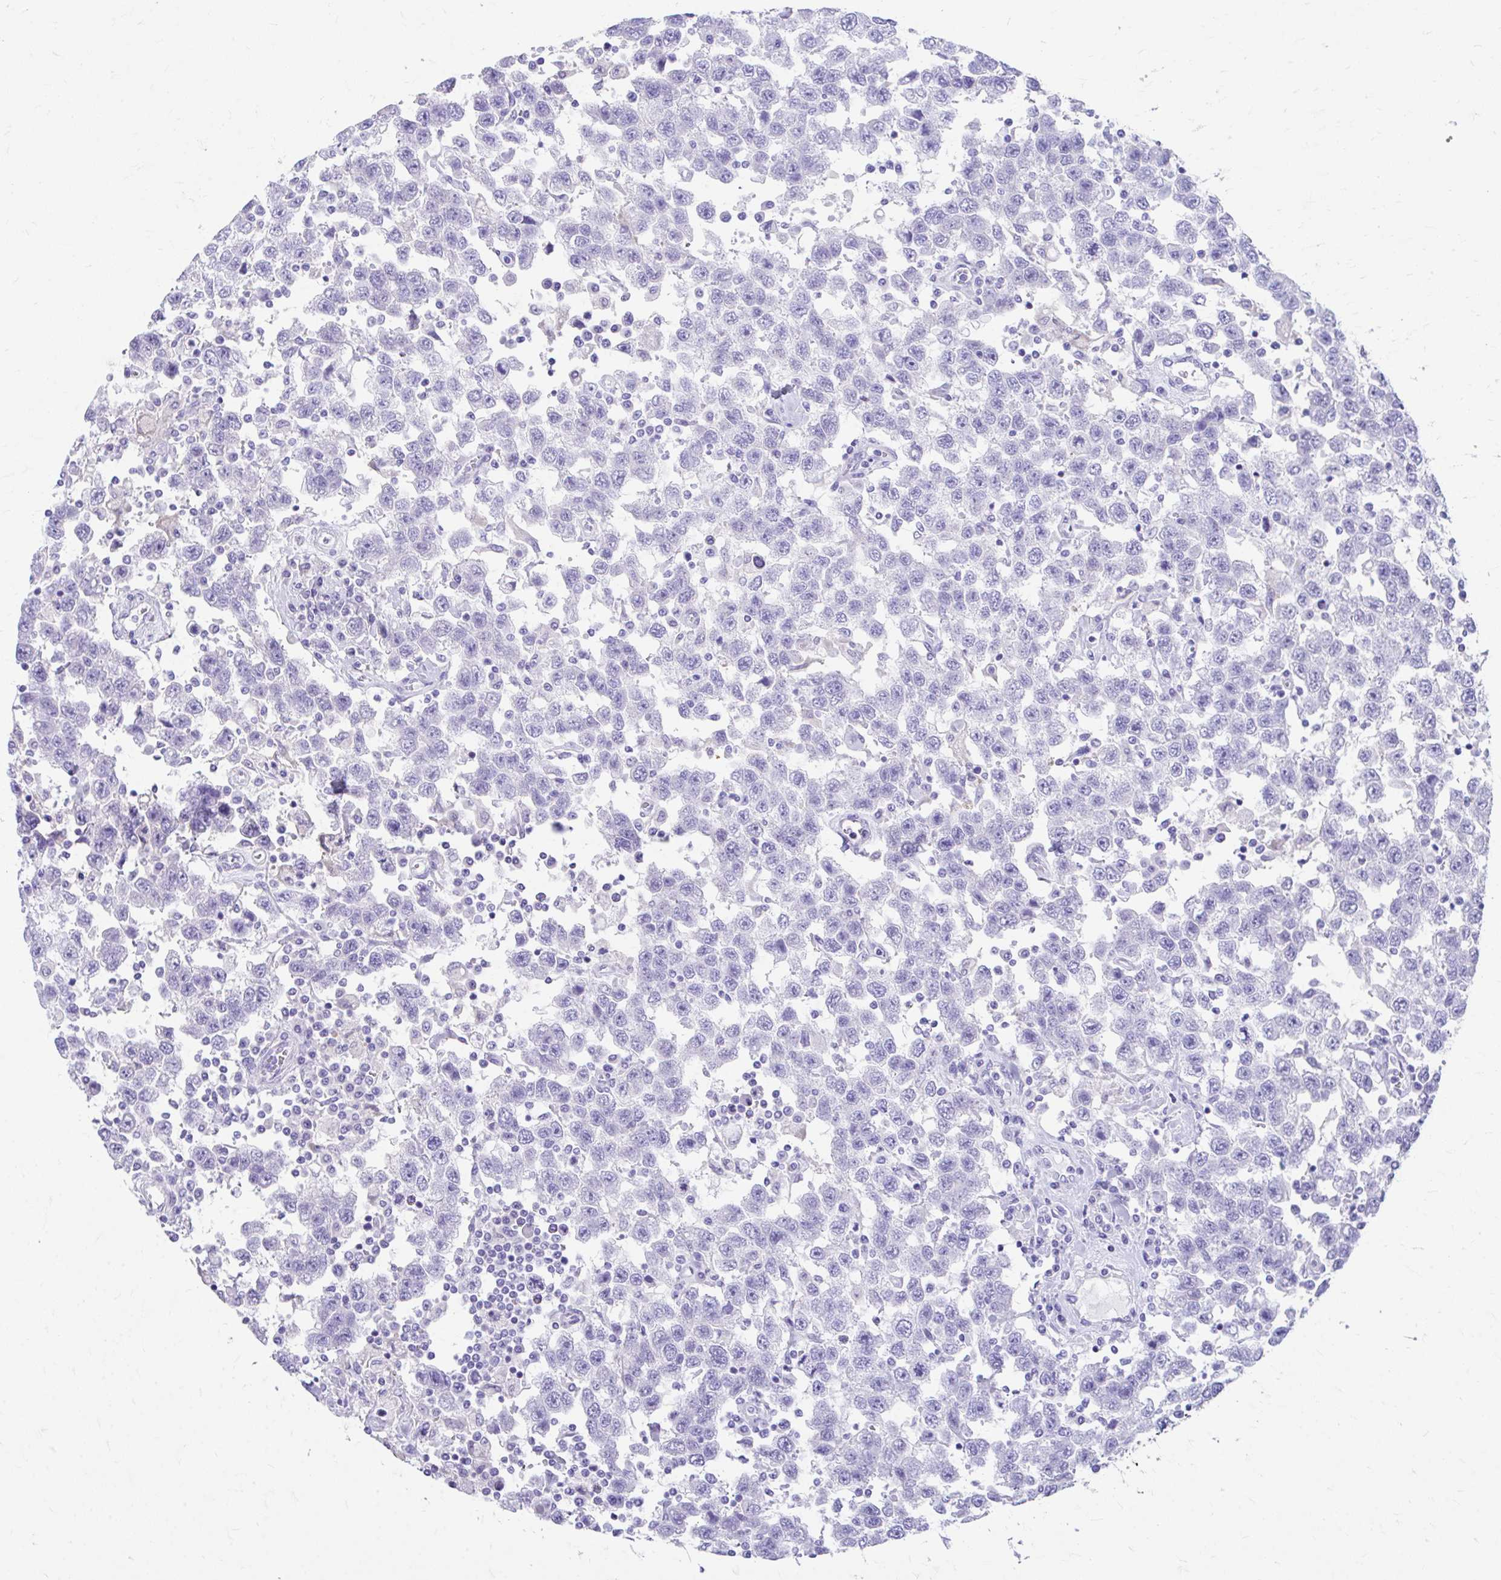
{"staining": {"intensity": "negative", "quantity": "none", "location": "none"}, "tissue": "testis cancer", "cell_type": "Tumor cells", "image_type": "cancer", "snomed": [{"axis": "morphology", "description": "Seminoma, NOS"}, {"axis": "topography", "description": "Testis"}], "caption": "Tumor cells show no significant expression in testis cancer.", "gene": "KRIT1", "patient": {"sex": "male", "age": 41}}